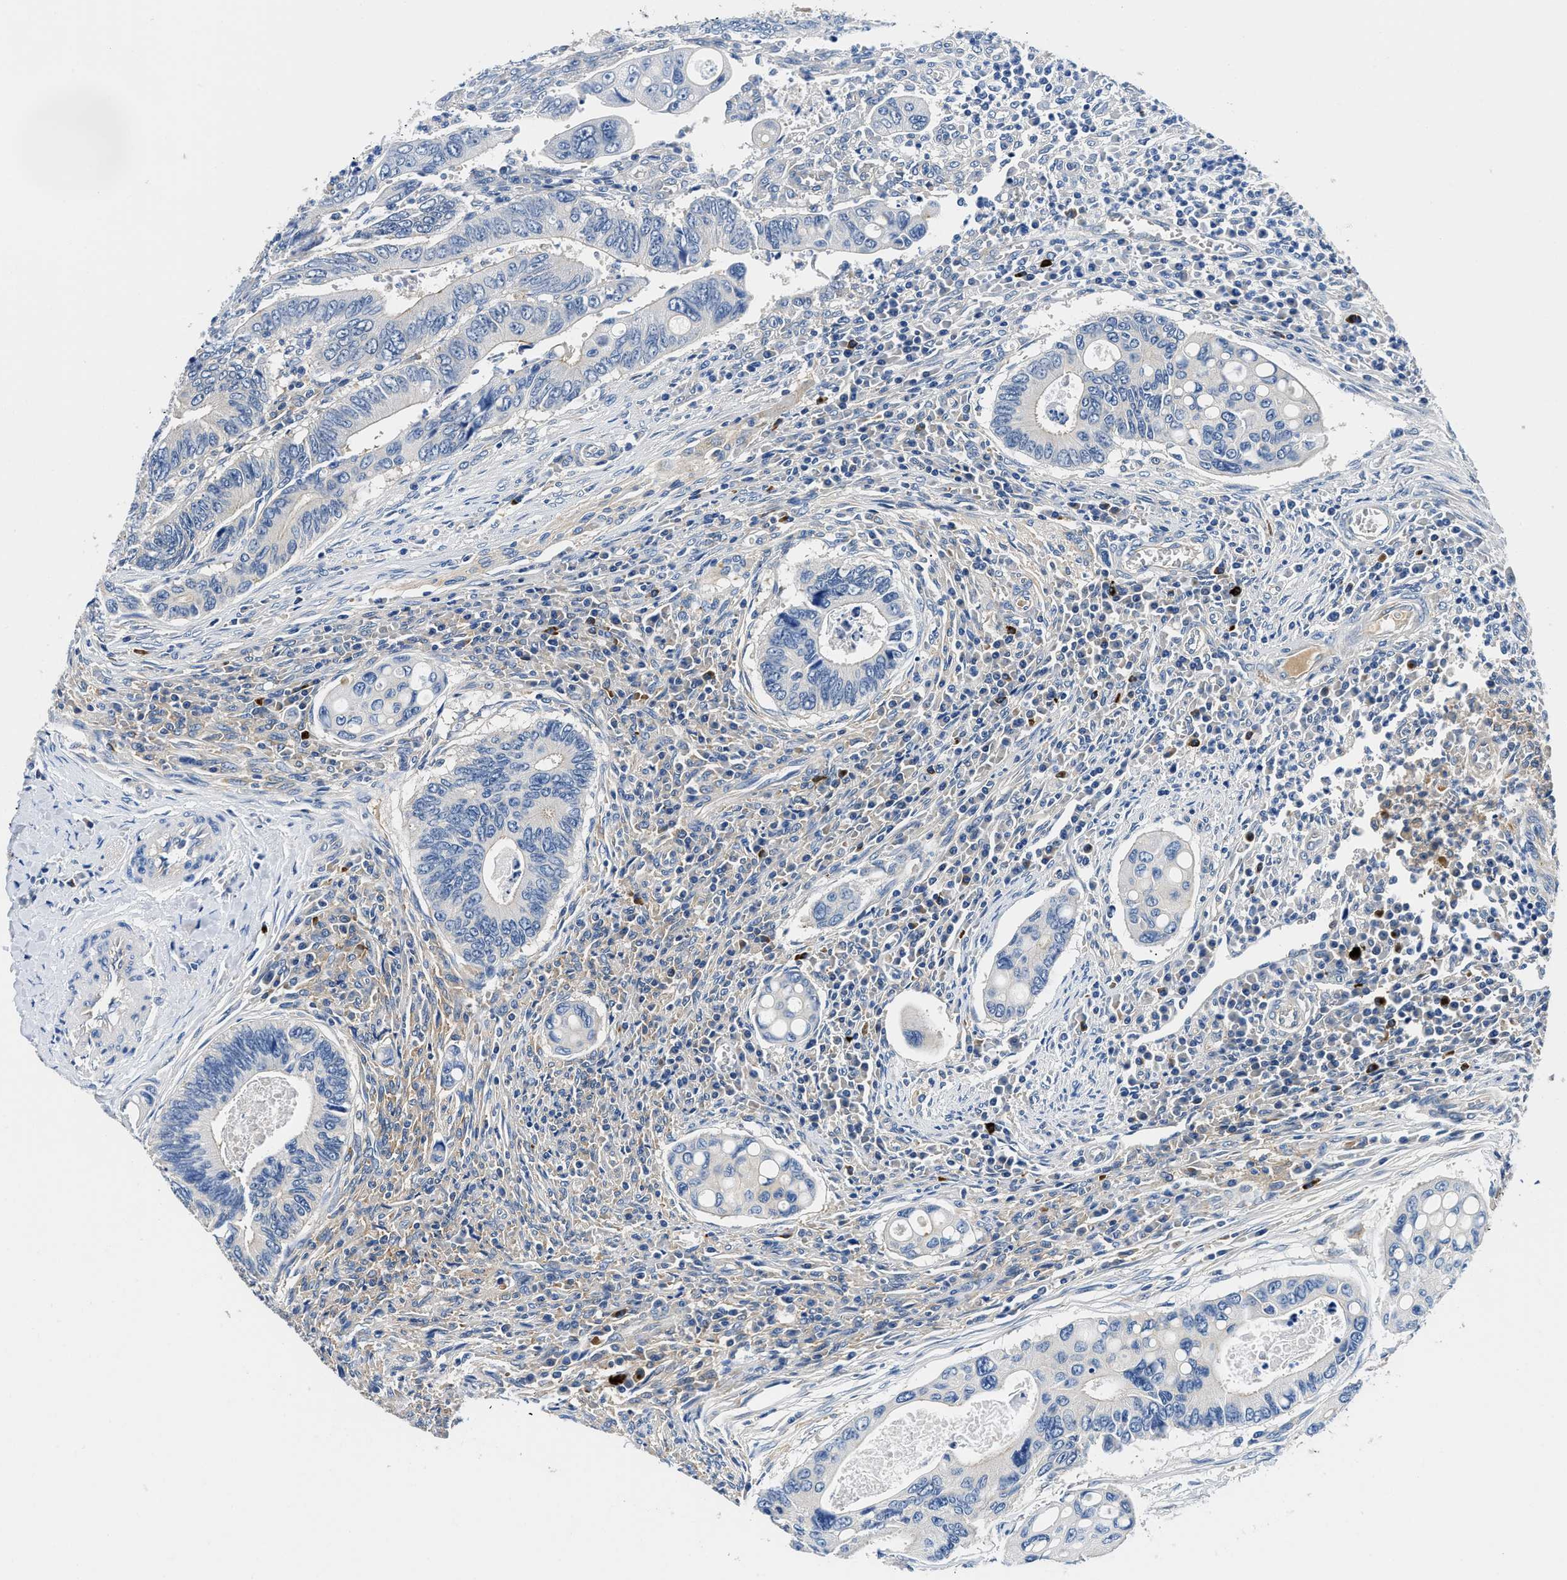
{"staining": {"intensity": "negative", "quantity": "none", "location": "none"}, "tissue": "colorectal cancer", "cell_type": "Tumor cells", "image_type": "cancer", "snomed": [{"axis": "morphology", "description": "Inflammation, NOS"}, {"axis": "morphology", "description": "Adenocarcinoma, NOS"}, {"axis": "topography", "description": "Colon"}], "caption": "The image reveals no staining of tumor cells in colorectal cancer (adenocarcinoma).", "gene": "ZFAND3", "patient": {"sex": "male", "age": 72}}